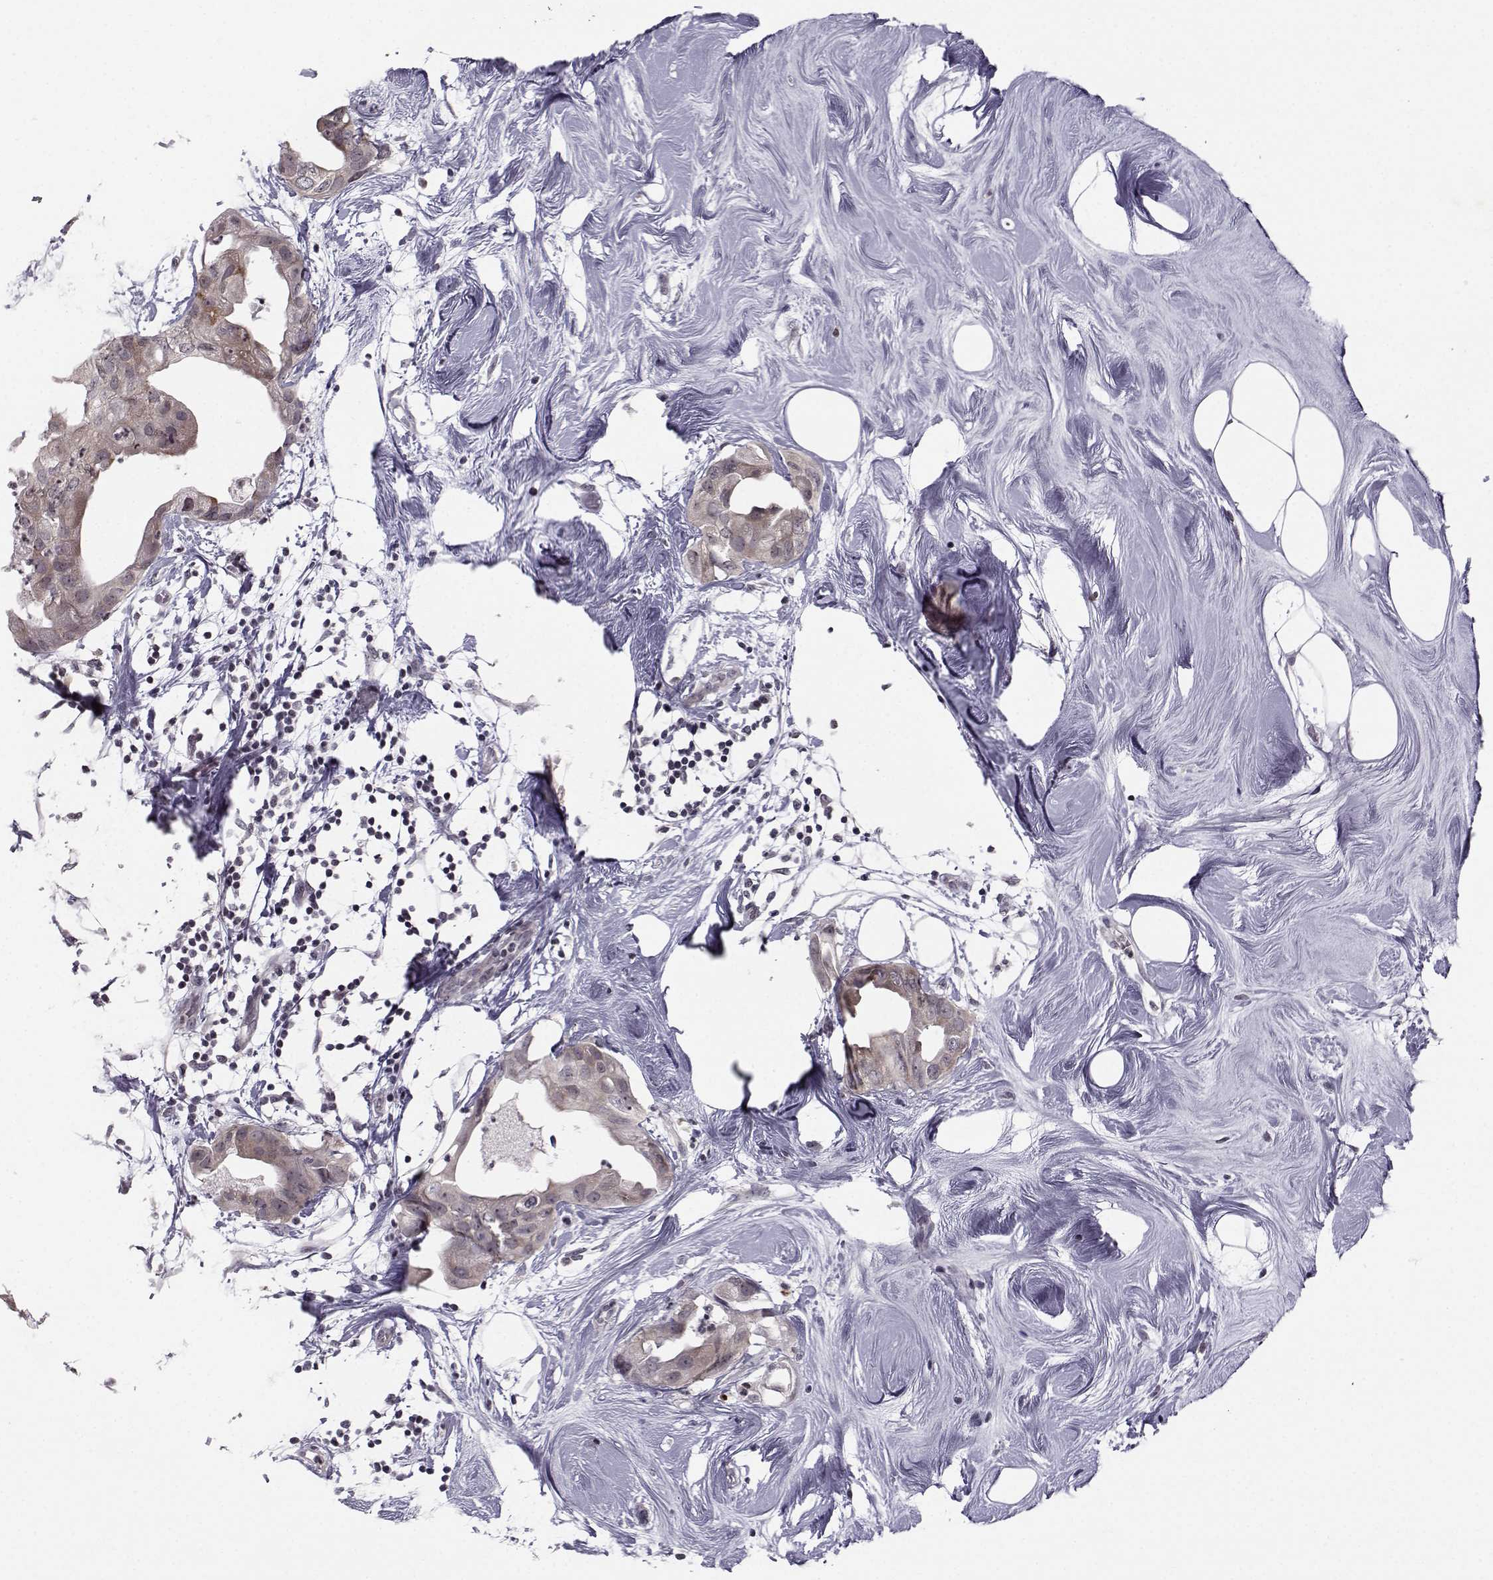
{"staining": {"intensity": "weak", "quantity": ">75%", "location": "cytoplasmic/membranous"}, "tissue": "breast cancer", "cell_type": "Tumor cells", "image_type": "cancer", "snomed": [{"axis": "morphology", "description": "Normal tissue, NOS"}, {"axis": "morphology", "description": "Duct carcinoma"}, {"axis": "topography", "description": "Breast"}], "caption": "Breast cancer tissue shows weak cytoplasmic/membranous staining in approximately >75% of tumor cells", "gene": "MARCHF4", "patient": {"sex": "female", "age": 40}}